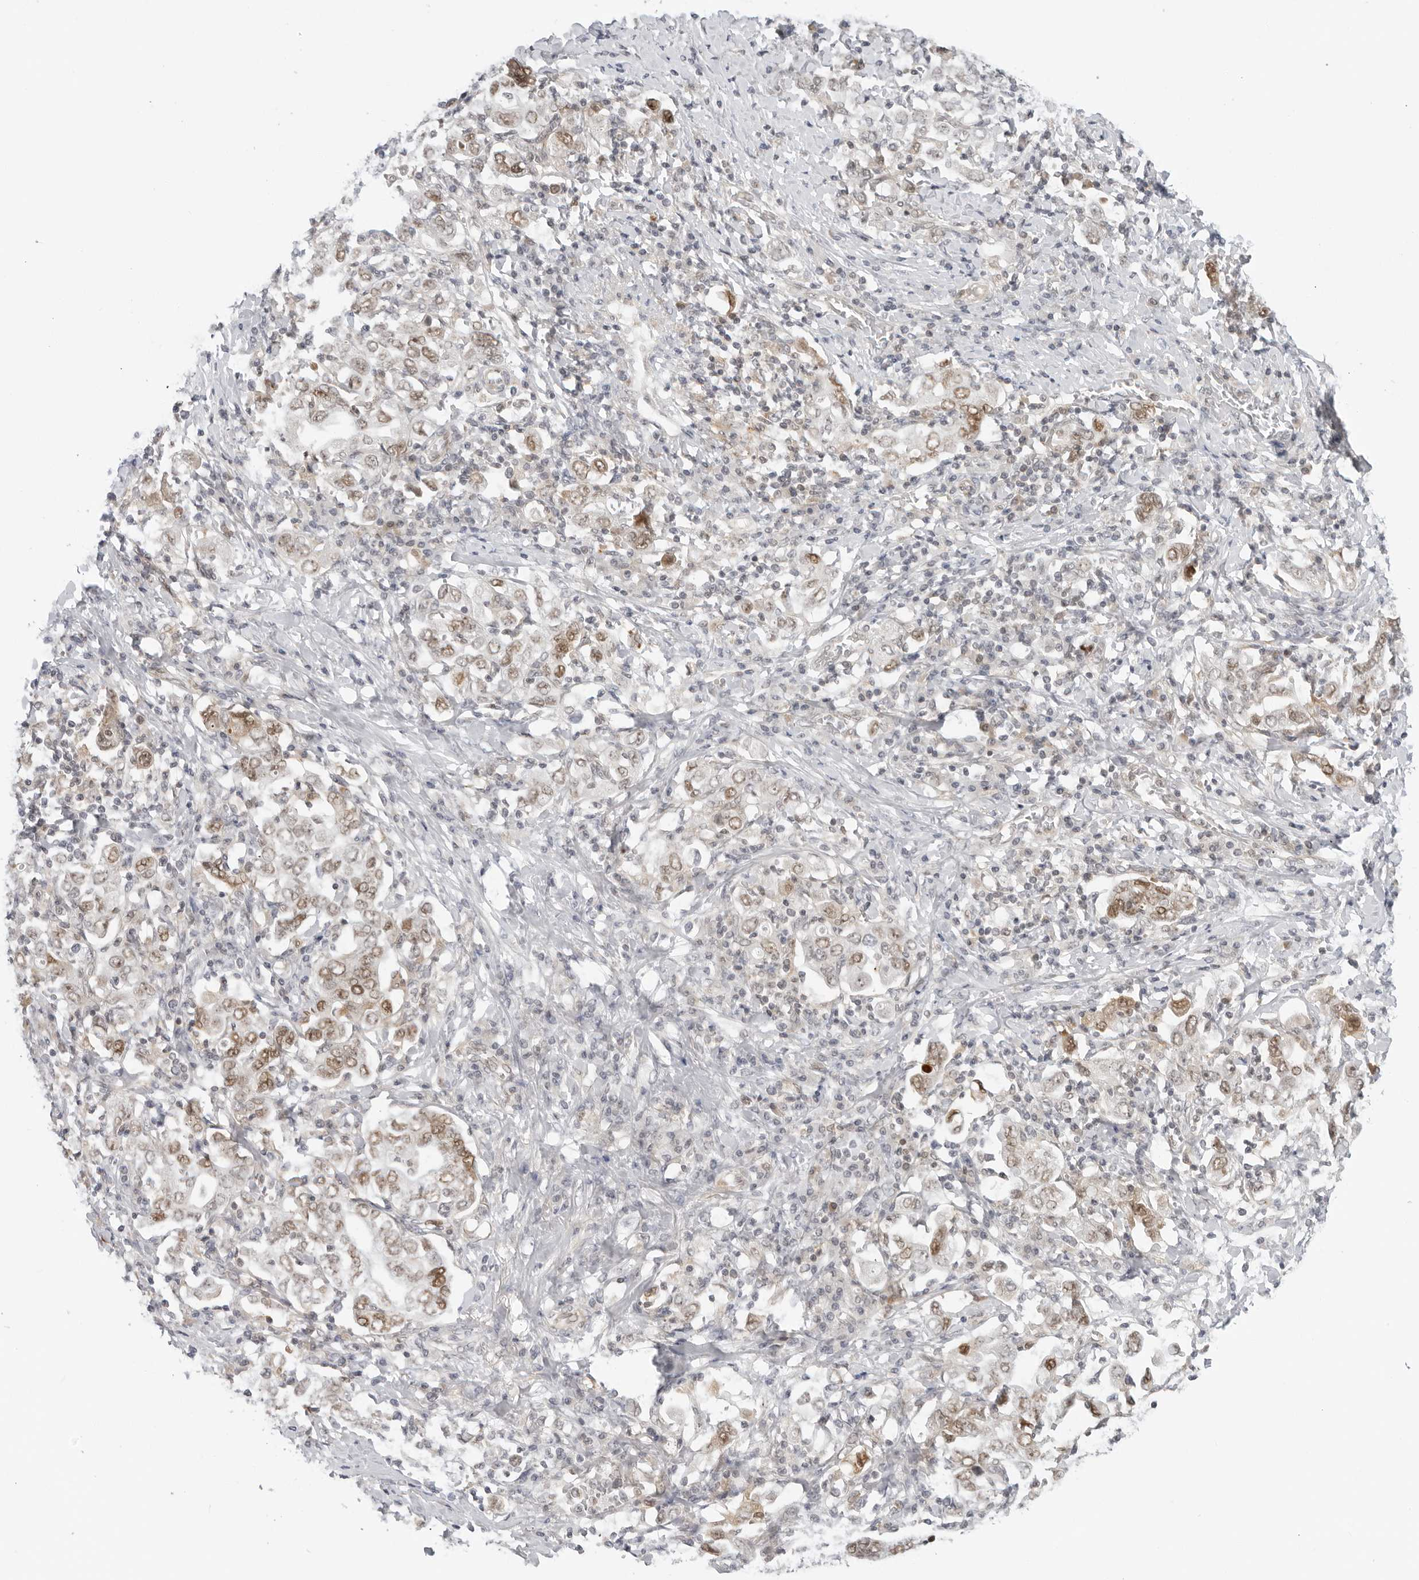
{"staining": {"intensity": "moderate", "quantity": "25%-75%", "location": "nuclear"}, "tissue": "stomach cancer", "cell_type": "Tumor cells", "image_type": "cancer", "snomed": [{"axis": "morphology", "description": "Adenocarcinoma, NOS"}, {"axis": "topography", "description": "Stomach, upper"}], "caption": "Moderate nuclear protein positivity is appreciated in about 25%-75% of tumor cells in adenocarcinoma (stomach).", "gene": "SUGCT", "patient": {"sex": "male", "age": 62}}